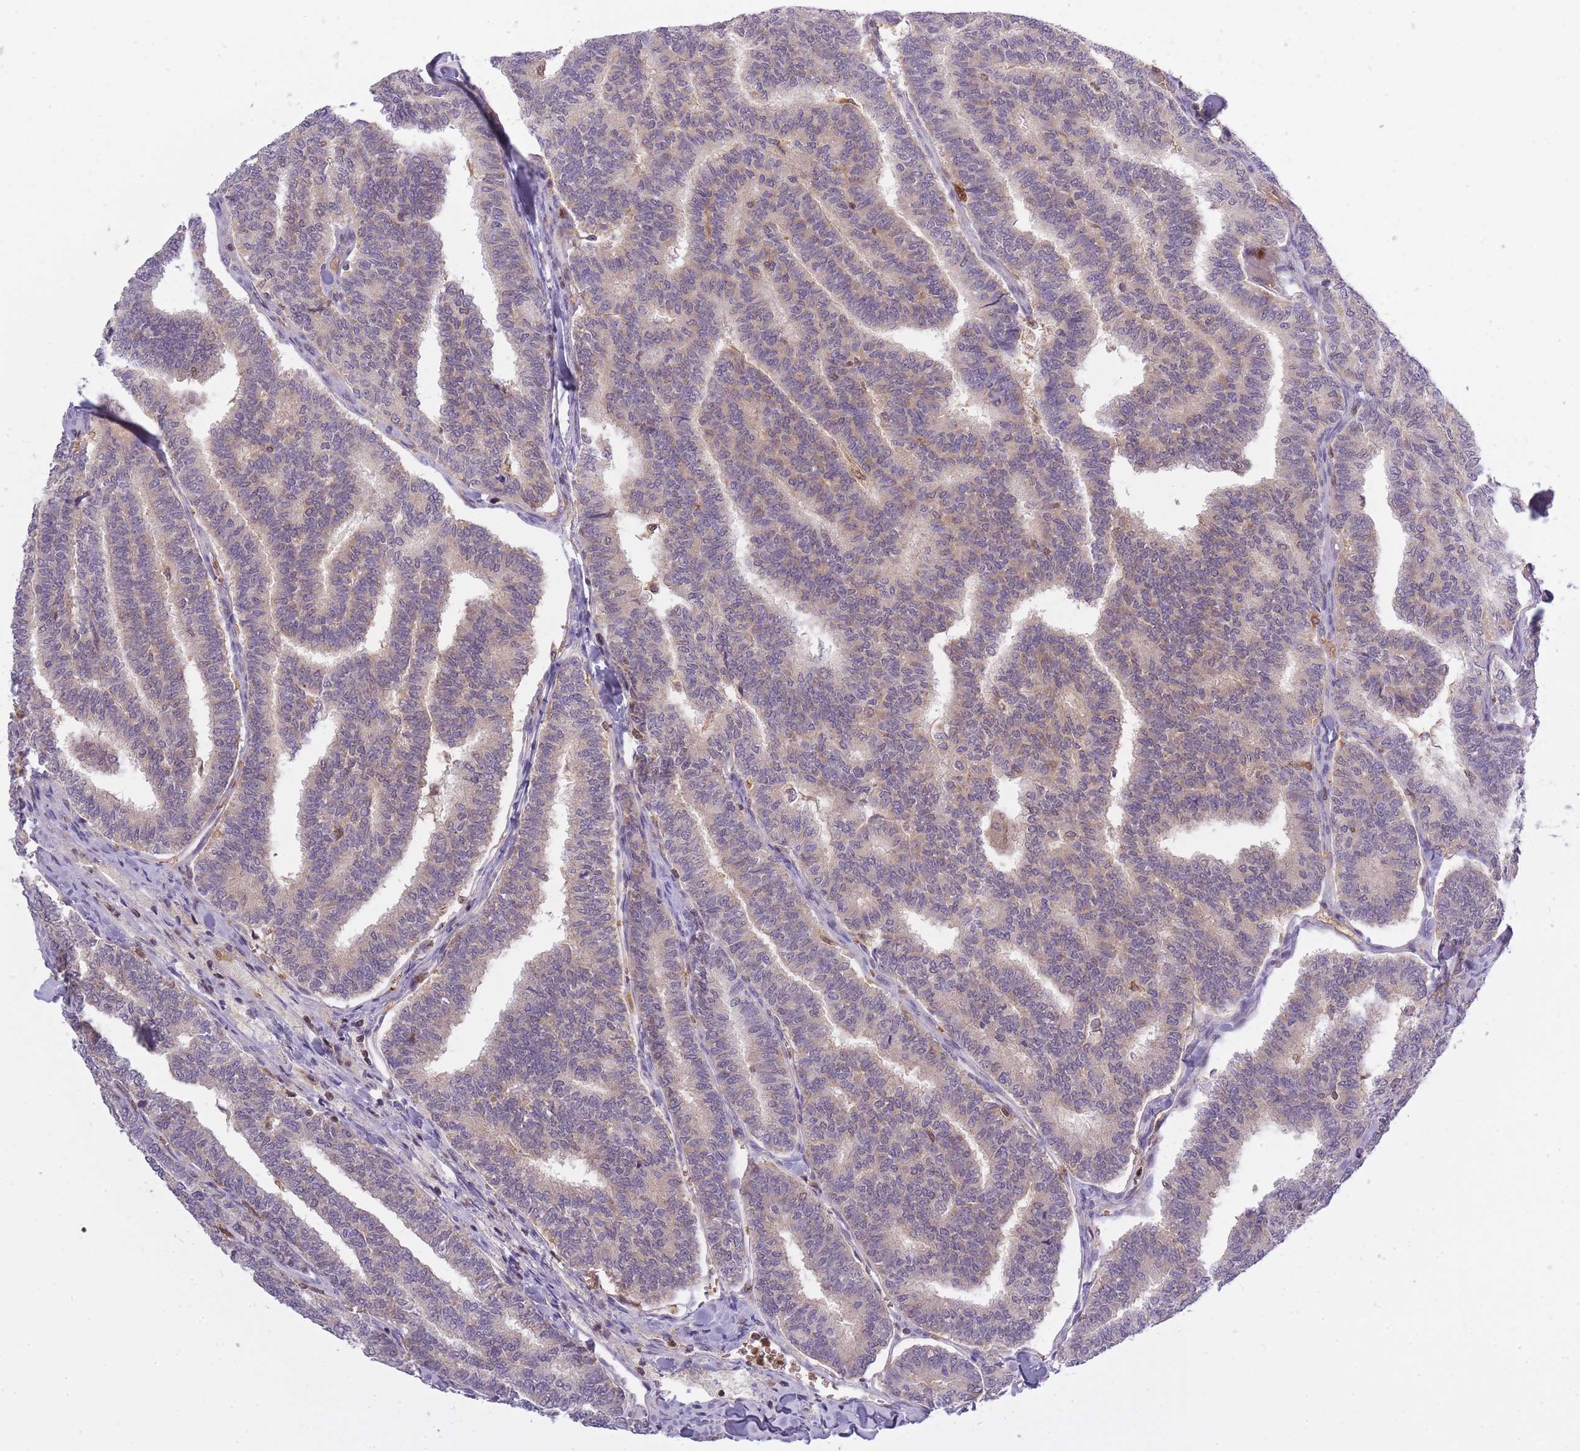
{"staining": {"intensity": "weak", "quantity": "25%-75%", "location": "cytoplasmic/membranous,nuclear"}, "tissue": "thyroid cancer", "cell_type": "Tumor cells", "image_type": "cancer", "snomed": [{"axis": "morphology", "description": "Papillary adenocarcinoma, NOS"}, {"axis": "topography", "description": "Thyroid gland"}], "caption": "High-power microscopy captured an immunohistochemistry (IHC) micrograph of papillary adenocarcinoma (thyroid), revealing weak cytoplasmic/membranous and nuclear expression in approximately 25%-75% of tumor cells.", "gene": "CXorf38", "patient": {"sex": "female", "age": 35}}